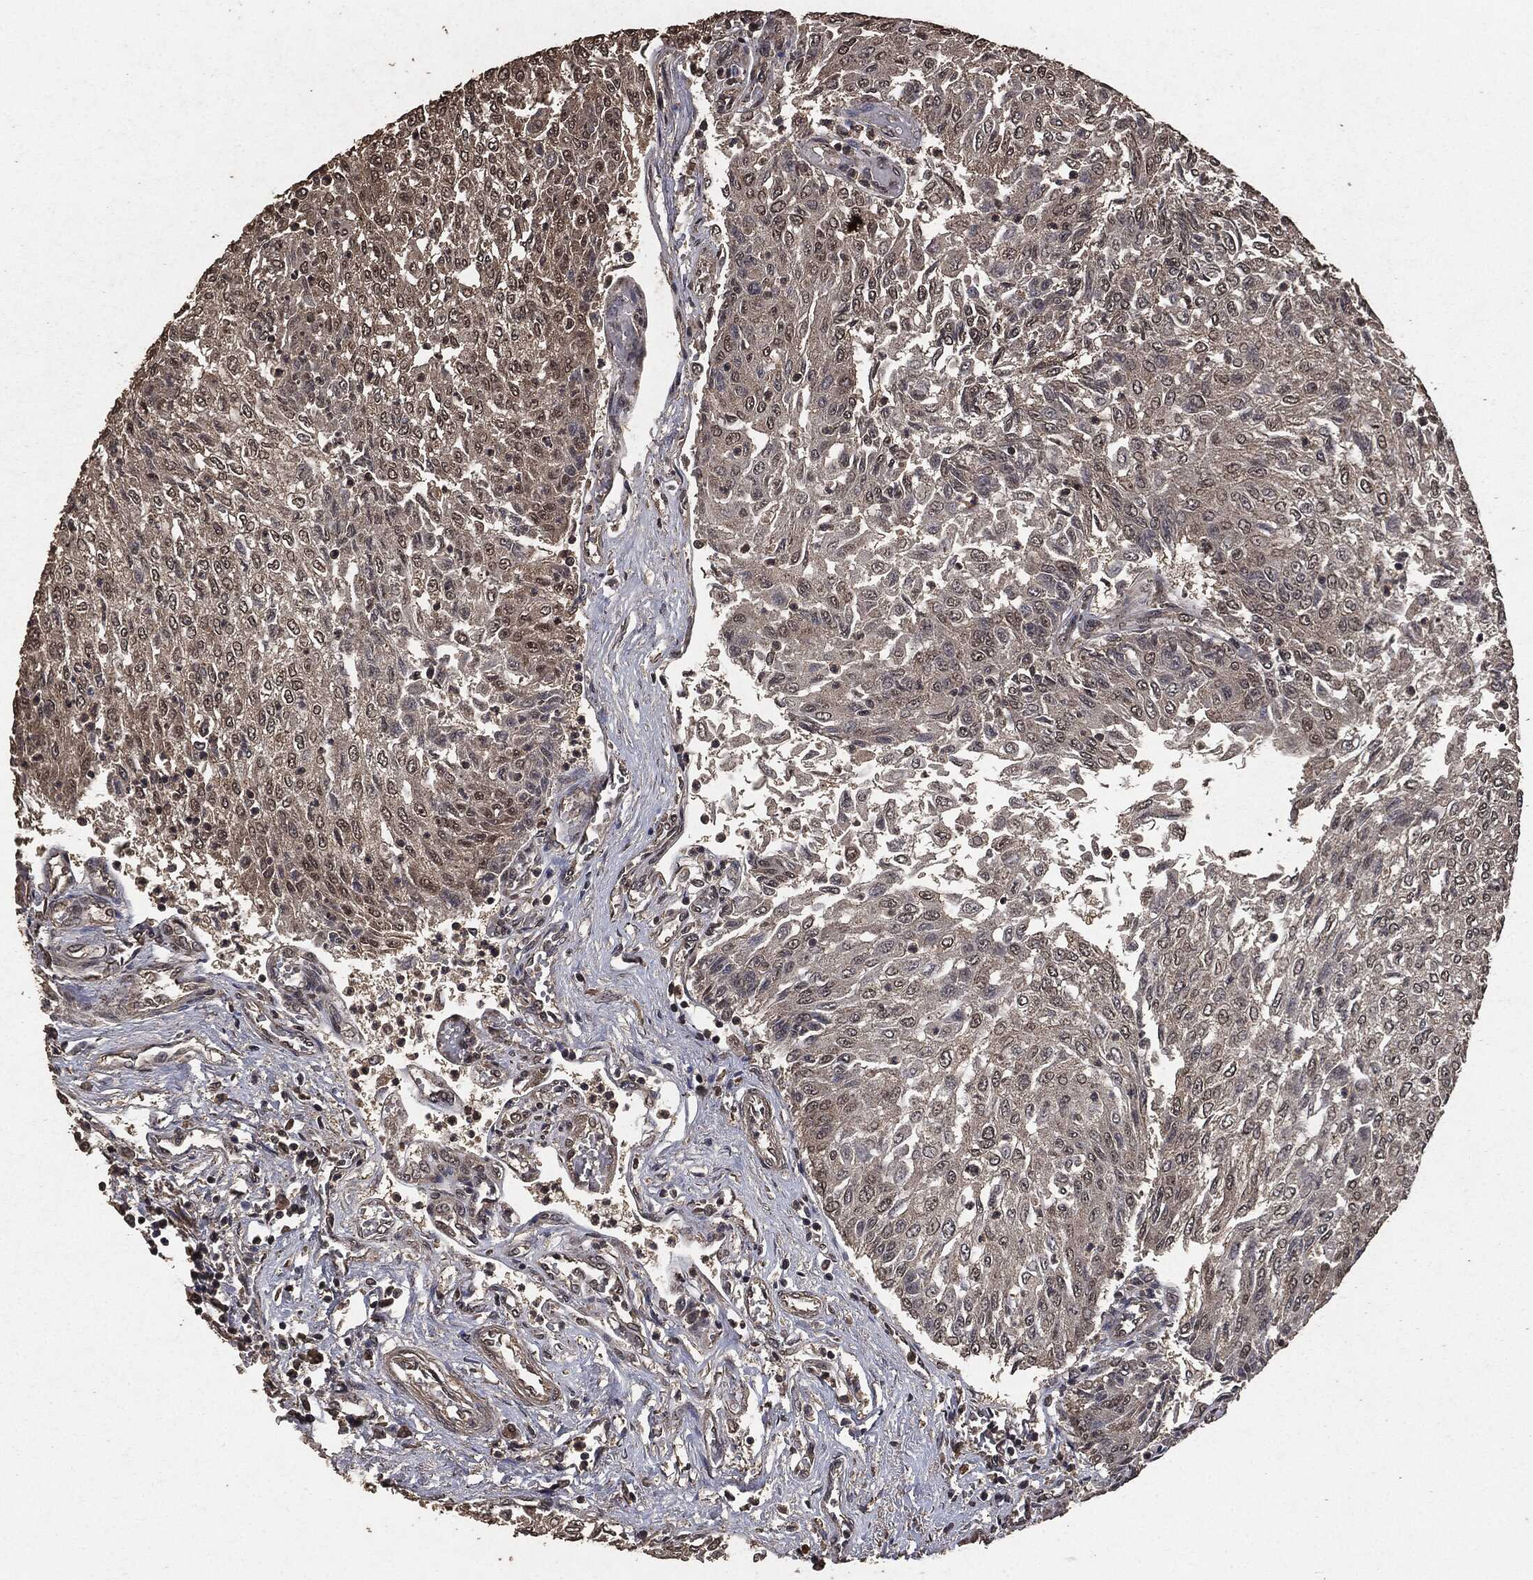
{"staining": {"intensity": "negative", "quantity": "none", "location": "none"}, "tissue": "urothelial cancer", "cell_type": "Tumor cells", "image_type": "cancer", "snomed": [{"axis": "morphology", "description": "Urothelial carcinoma, Low grade"}, {"axis": "topography", "description": "Urinary bladder"}], "caption": "The immunohistochemistry (IHC) histopathology image has no significant expression in tumor cells of urothelial carcinoma (low-grade) tissue.", "gene": "AKT1S1", "patient": {"sex": "male", "age": 78}}